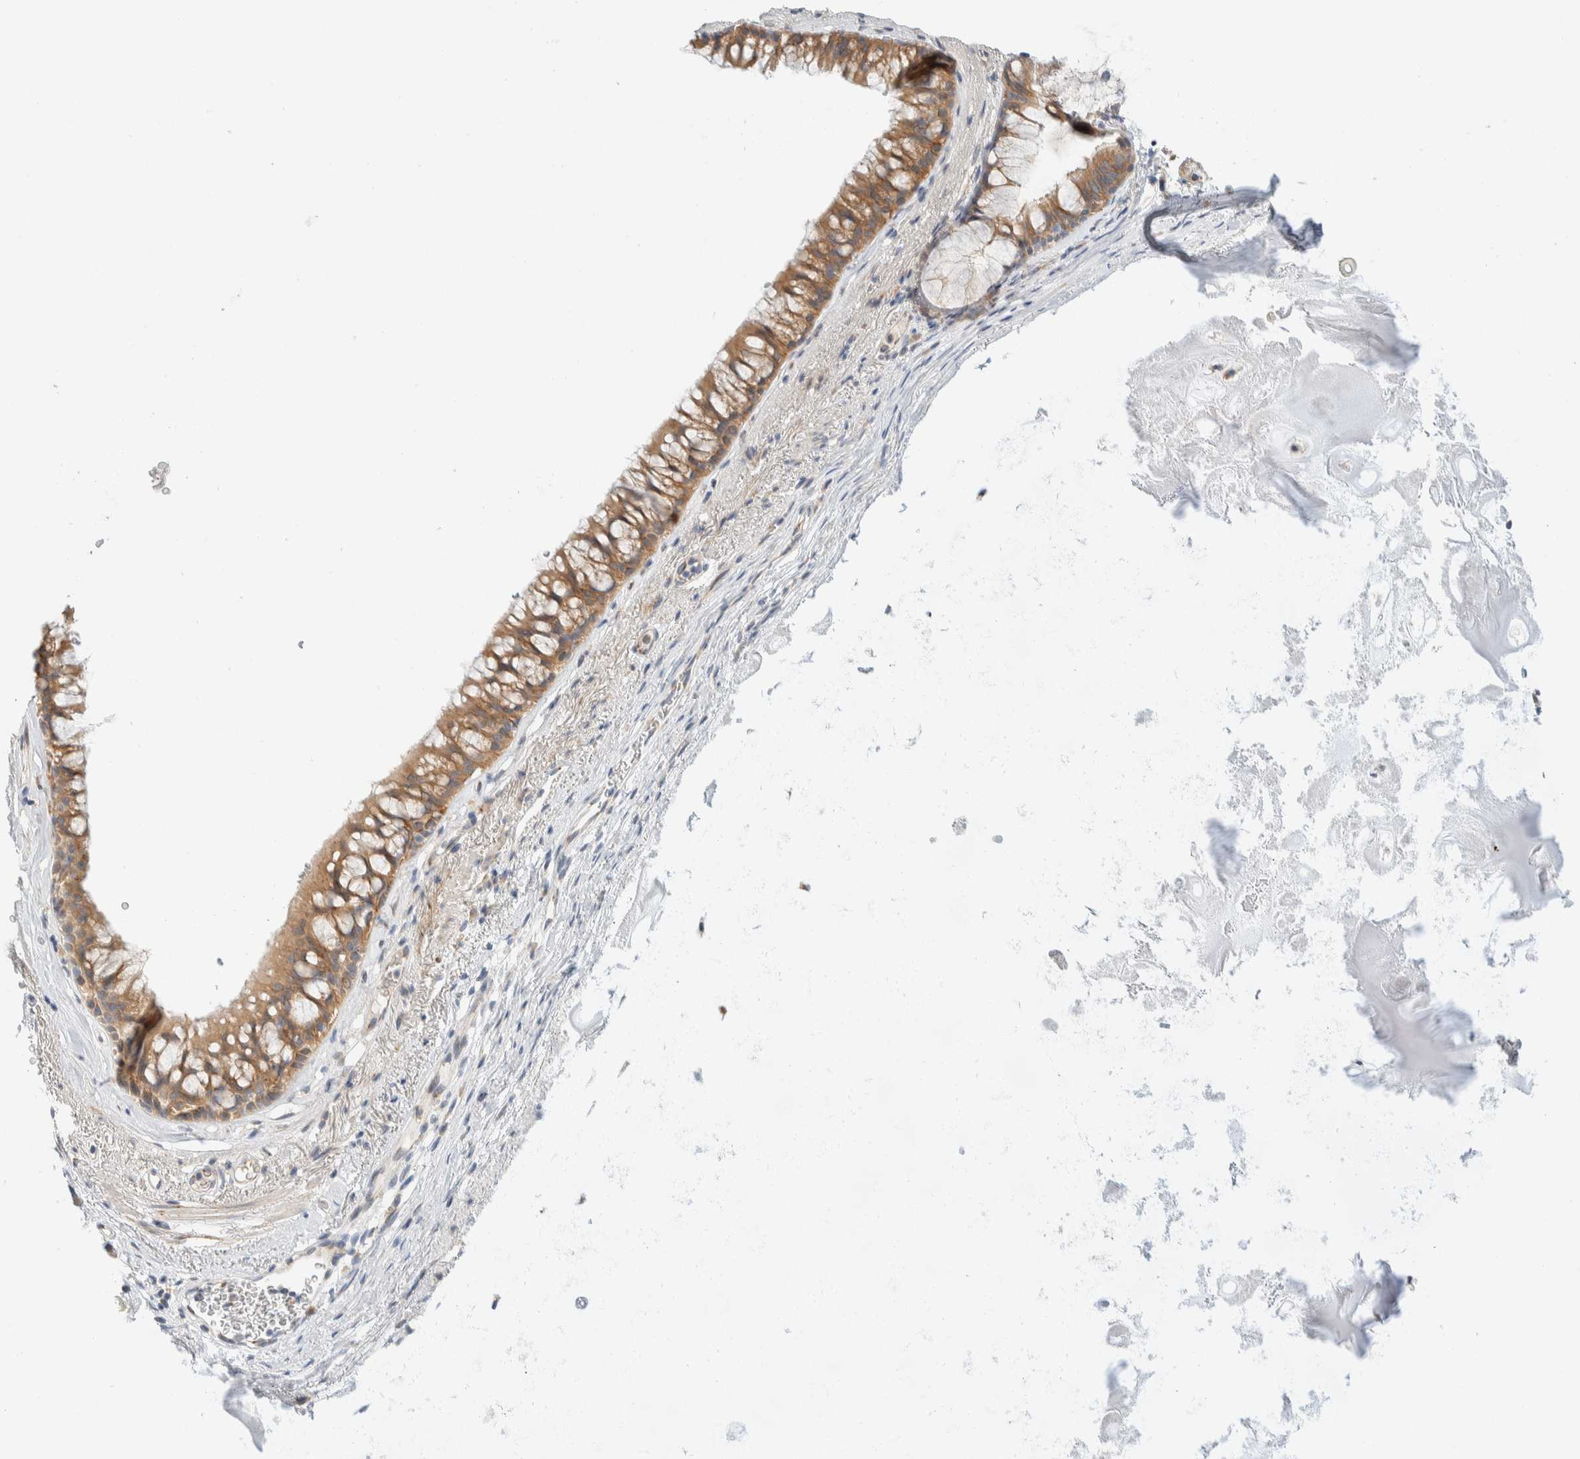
{"staining": {"intensity": "moderate", "quantity": ">75%", "location": "cytoplasmic/membranous"}, "tissue": "bronchus", "cell_type": "Respiratory epithelial cells", "image_type": "normal", "snomed": [{"axis": "morphology", "description": "Normal tissue, NOS"}, {"axis": "topography", "description": "Cartilage tissue"}, {"axis": "topography", "description": "Bronchus"}], "caption": "Protein expression analysis of benign bronchus reveals moderate cytoplasmic/membranous expression in approximately >75% of respiratory epithelial cells.", "gene": "TMEM184B", "patient": {"sex": "female", "age": 53}}